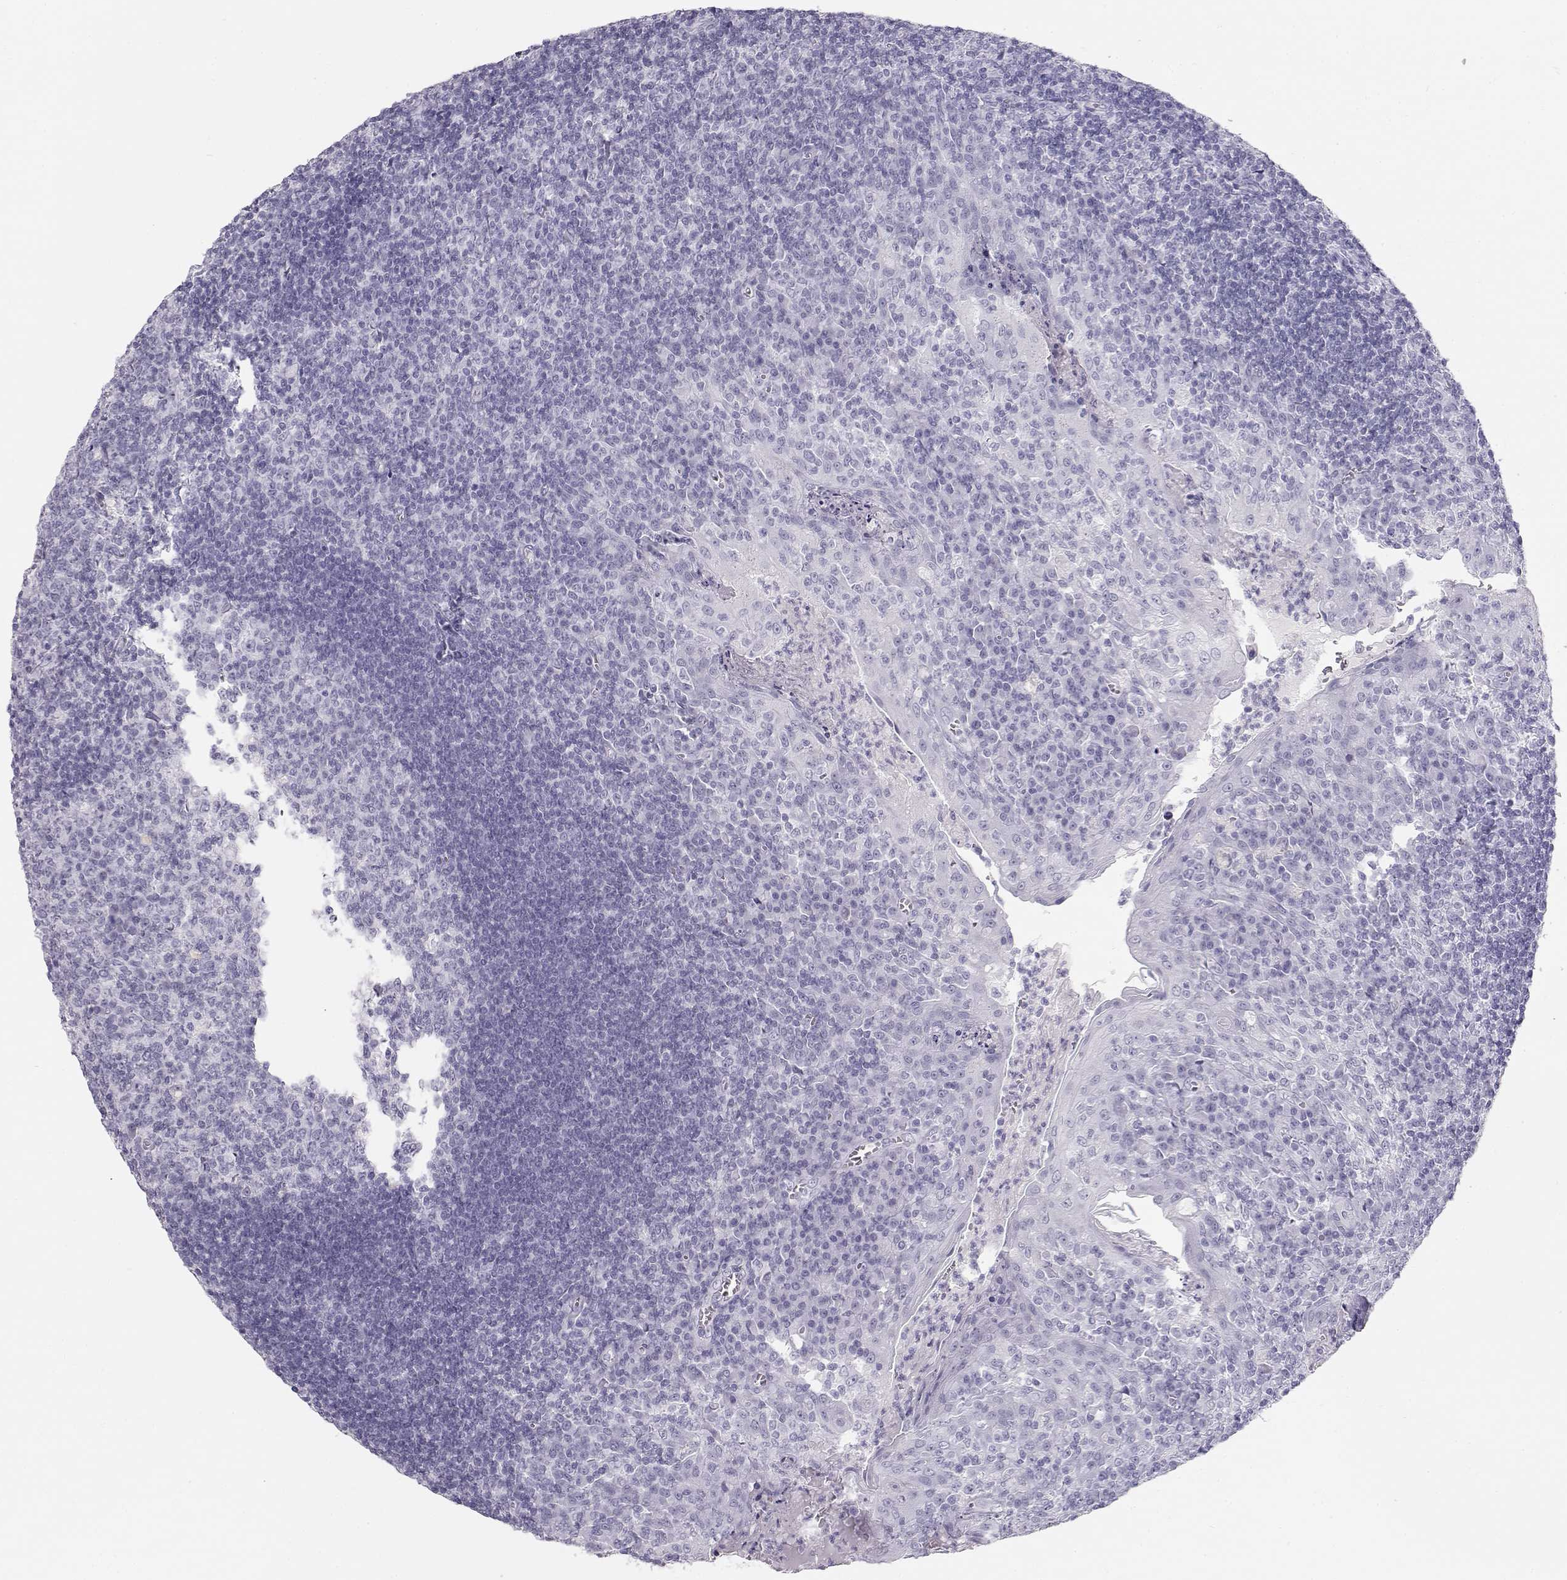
{"staining": {"intensity": "negative", "quantity": "none", "location": "none"}, "tissue": "tonsil", "cell_type": "Germinal center cells", "image_type": "normal", "snomed": [{"axis": "morphology", "description": "Normal tissue, NOS"}, {"axis": "topography", "description": "Tonsil"}], "caption": "Immunohistochemical staining of normal human tonsil reveals no significant staining in germinal center cells. Nuclei are stained in blue.", "gene": "TKTL1", "patient": {"sex": "female", "age": 12}}